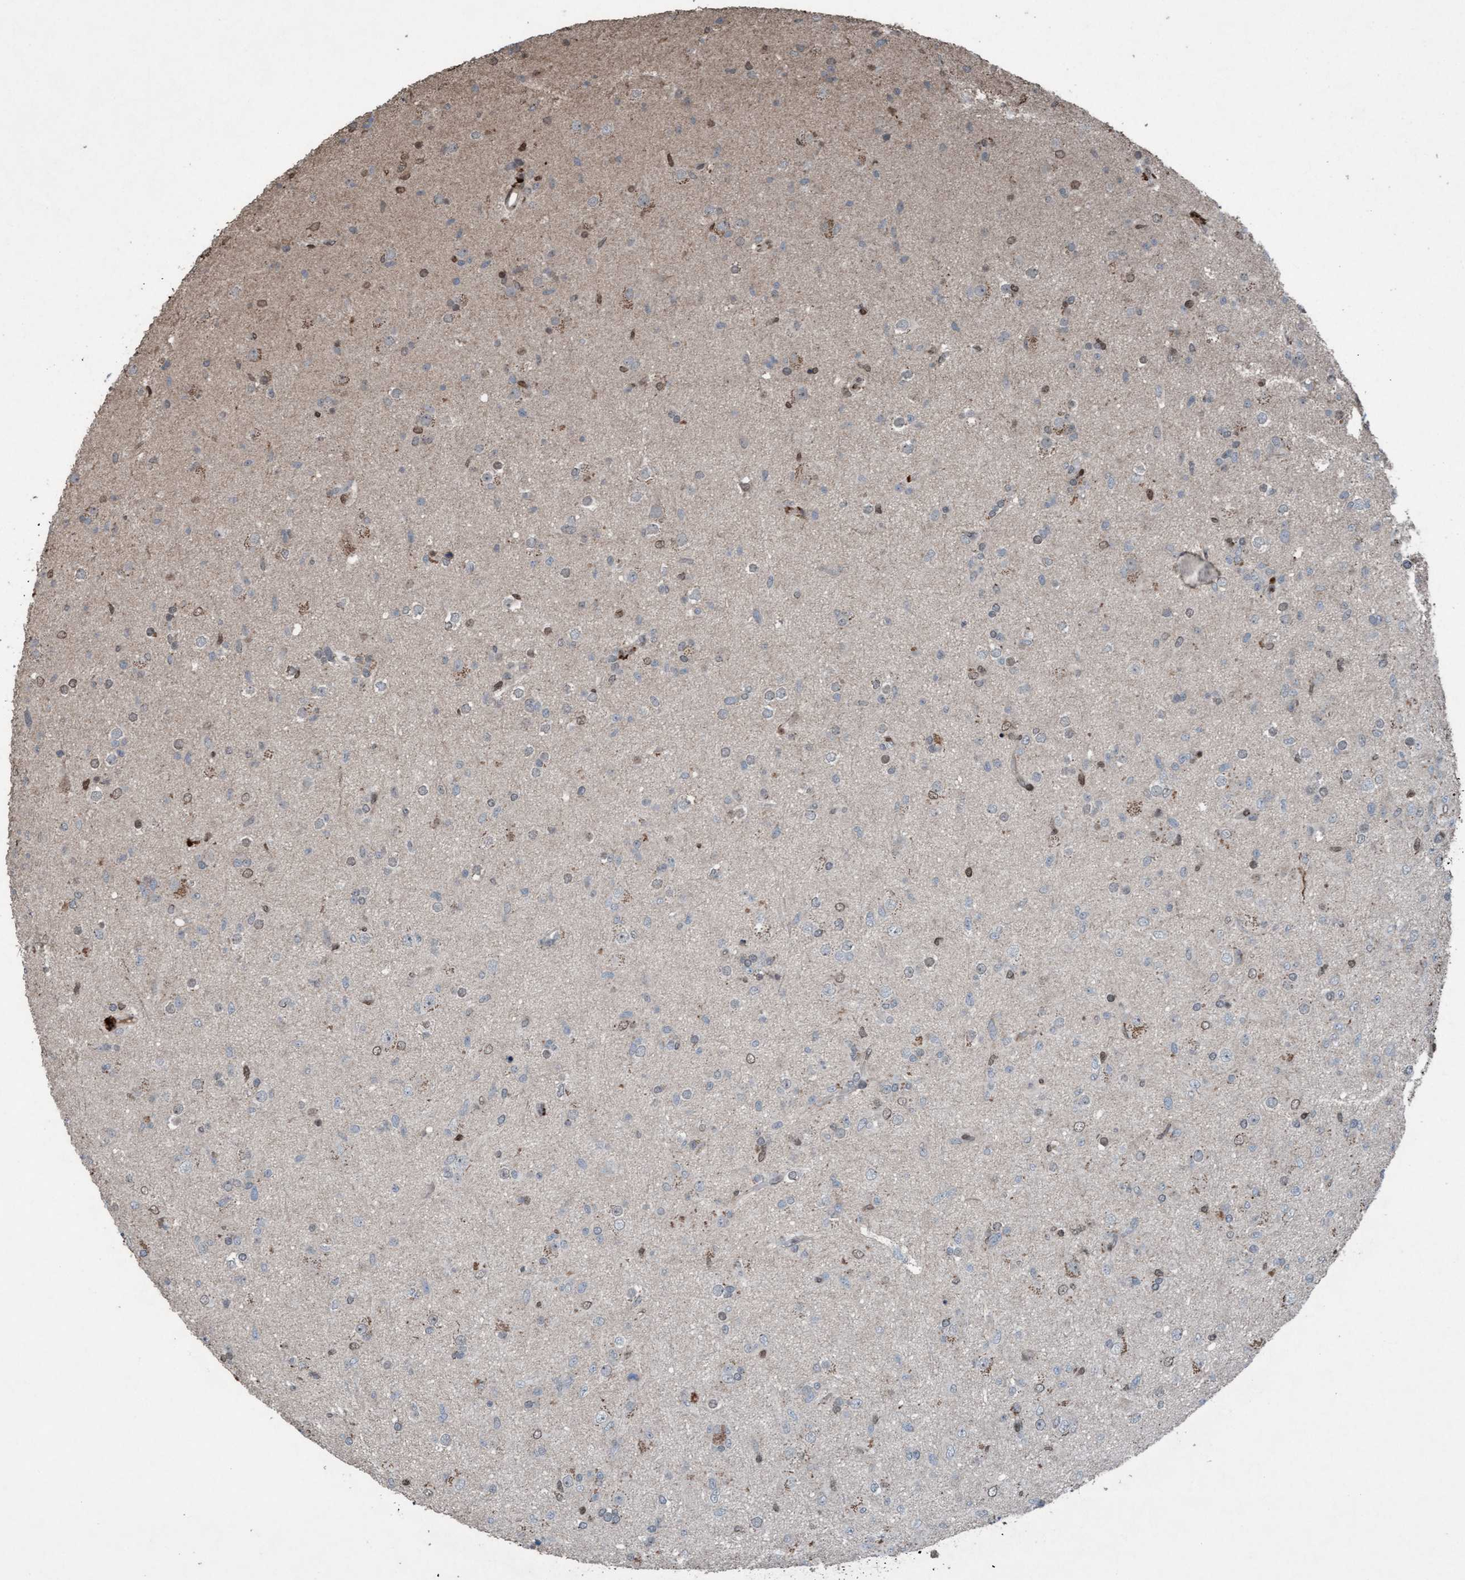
{"staining": {"intensity": "weak", "quantity": "<25%", "location": "cytoplasmic/membranous,nuclear"}, "tissue": "glioma", "cell_type": "Tumor cells", "image_type": "cancer", "snomed": [{"axis": "morphology", "description": "Glioma, malignant, Low grade"}, {"axis": "topography", "description": "Brain"}], "caption": "Tumor cells show no significant staining in glioma. (DAB (3,3'-diaminobenzidine) immunohistochemistry (IHC) visualized using brightfield microscopy, high magnification).", "gene": "PLXNB2", "patient": {"sex": "male", "age": 65}}